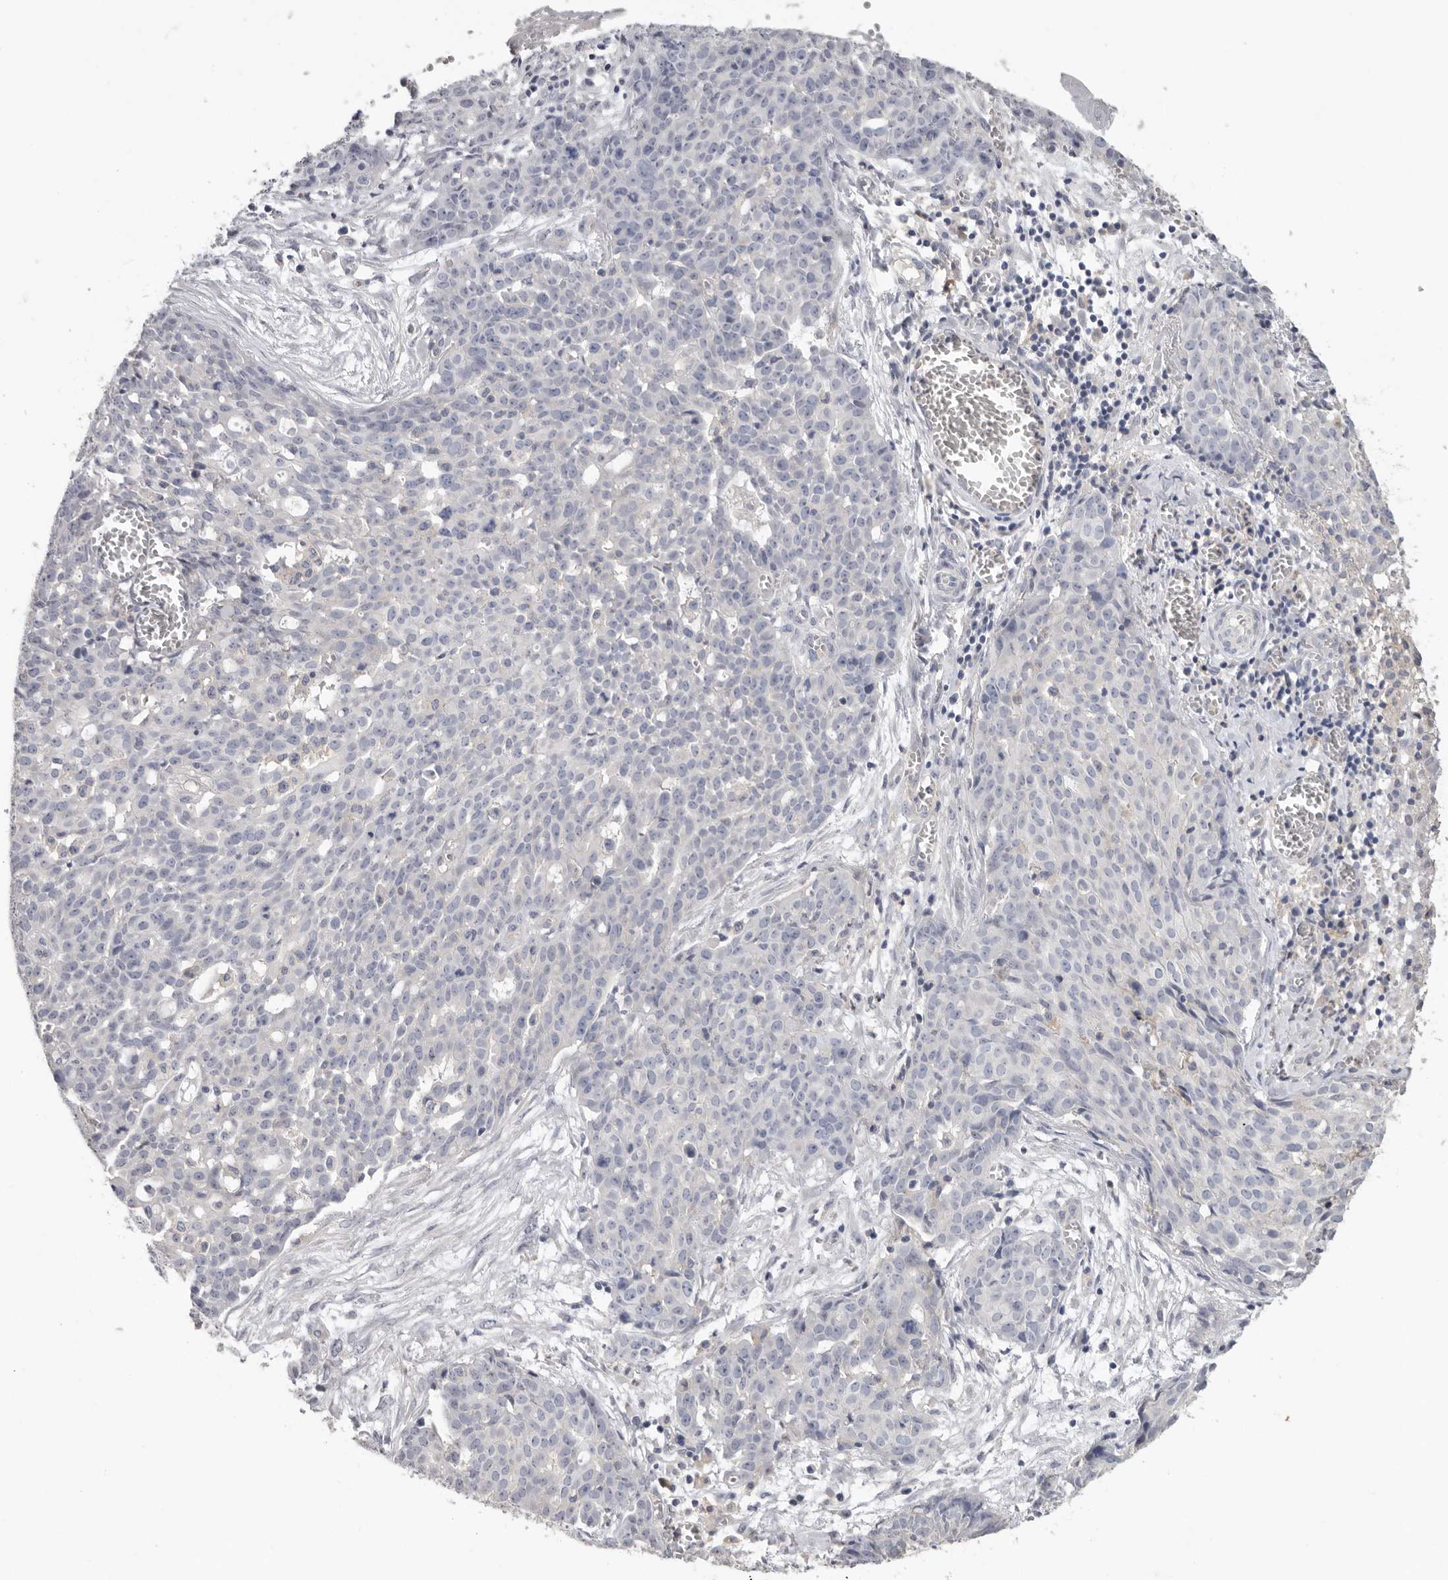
{"staining": {"intensity": "negative", "quantity": "none", "location": "none"}, "tissue": "ovarian cancer", "cell_type": "Tumor cells", "image_type": "cancer", "snomed": [{"axis": "morphology", "description": "Cystadenocarcinoma, serous, NOS"}, {"axis": "topography", "description": "Soft tissue"}, {"axis": "topography", "description": "Ovary"}], "caption": "An IHC image of ovarian cancer (serous cystadenocarcinoma) is shown. There is no staining in tumor cells of ovarian cancer (serous cystadenocarcinoma).", "gene": "WDTC1", "patient": {"sex": "female", "age": 57}}